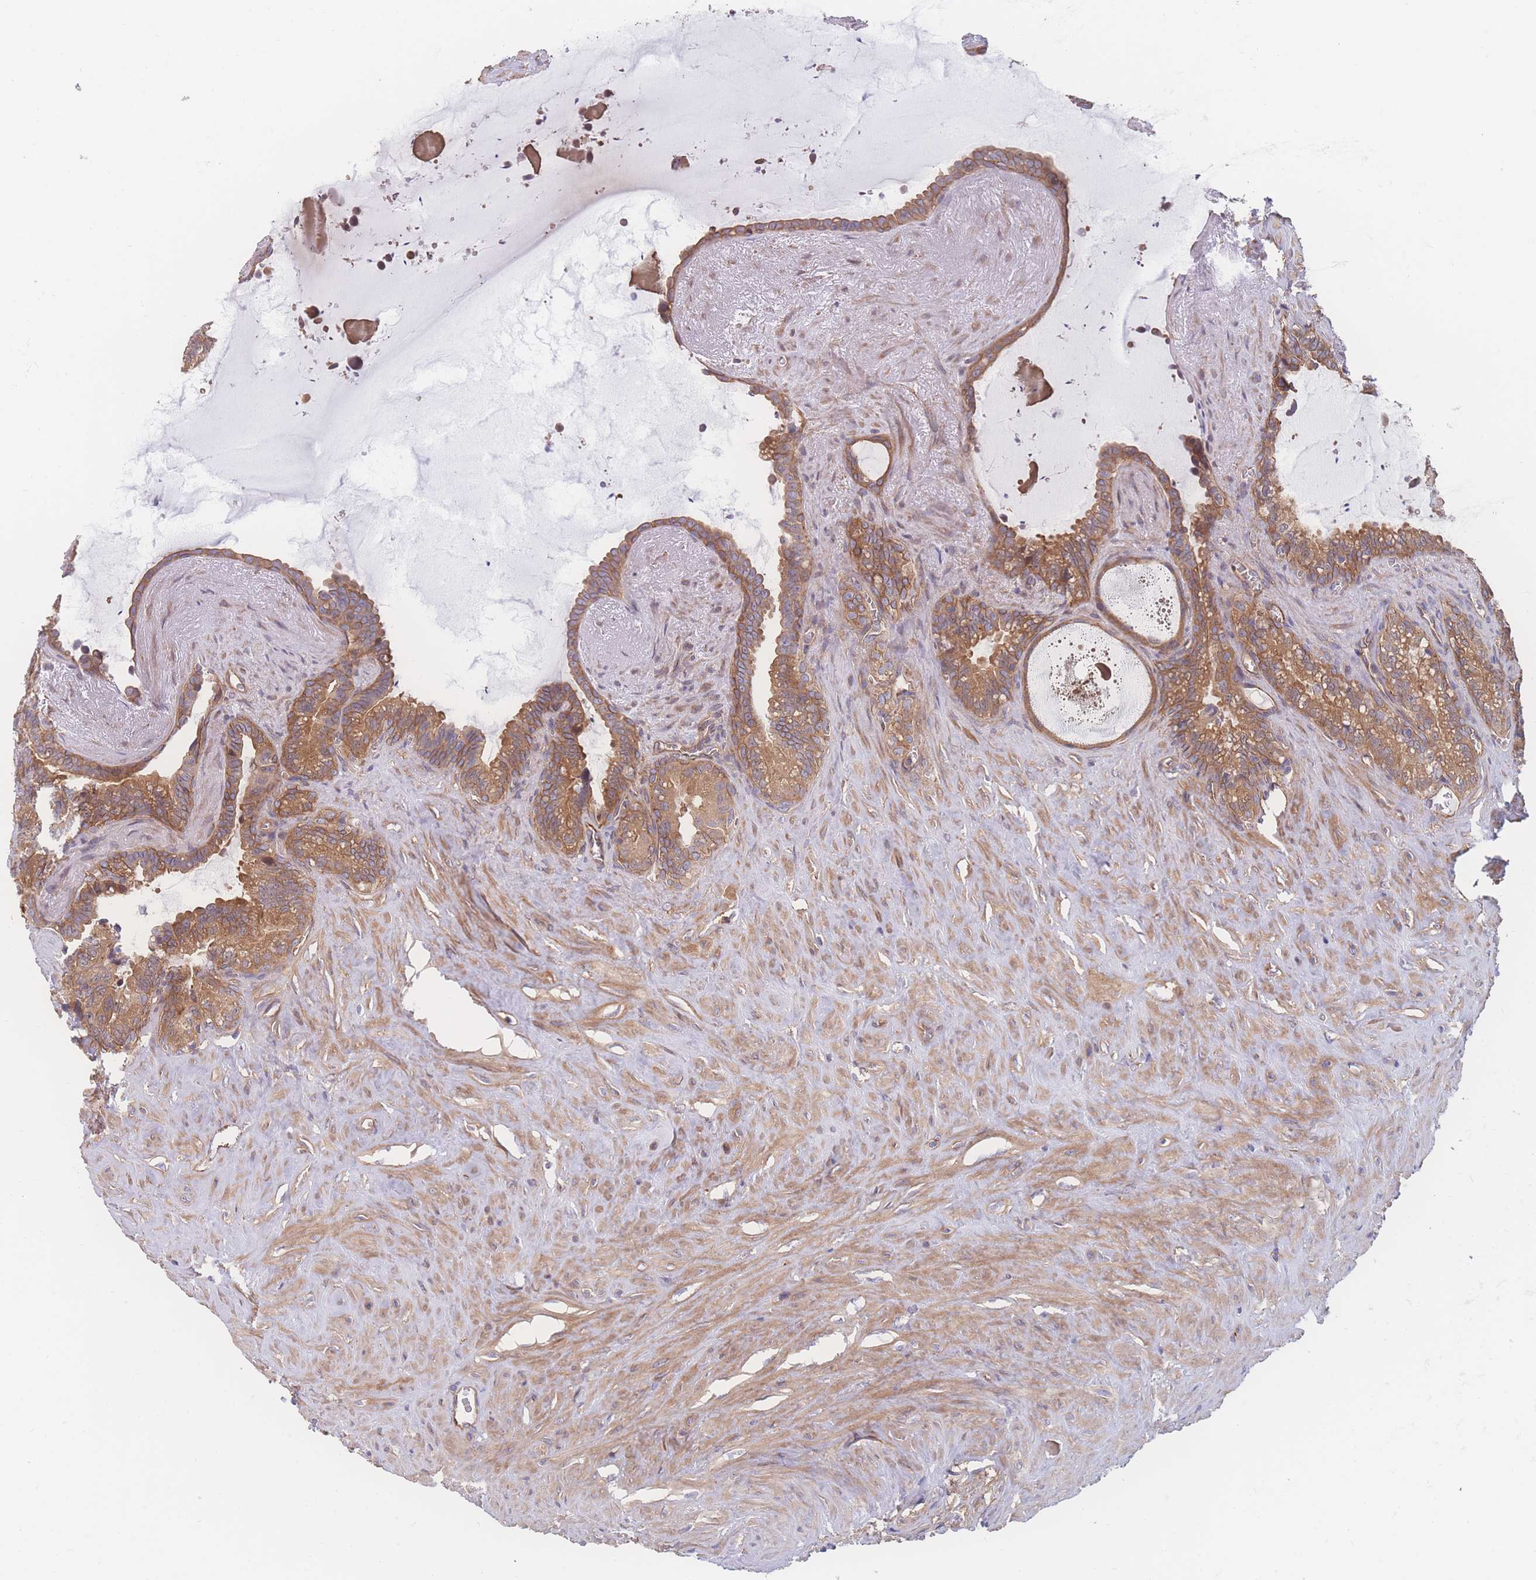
{"staining": {"intensity": "moderate", "quantity": ">75%", "location": "cytoplasmic/membranous"}, "tissue": "seminal vesicle", "cell_type": "Glandular cells", "image_type": "normal", "snomed": [{"axis": "morphology", "description": "Normal tissue, NOS"}, {"axis": "topography", "description": "Prostate"}, {"axis": "topography", "description": "Seminal veicle"}], "caption": "Benign seminal vesicle displays moderate cytoplasmic/membranous positivity in about >75% of glandular cells The staining was performed using DAB (3,3'-diaminobenzidine) to visualize the protein expression in brown, while the nuclei were stained in blue with hematoxylin (Magnification: 20x)..", "gene": "CFAP97", "patient": {"sex": "male", "age": 58}}